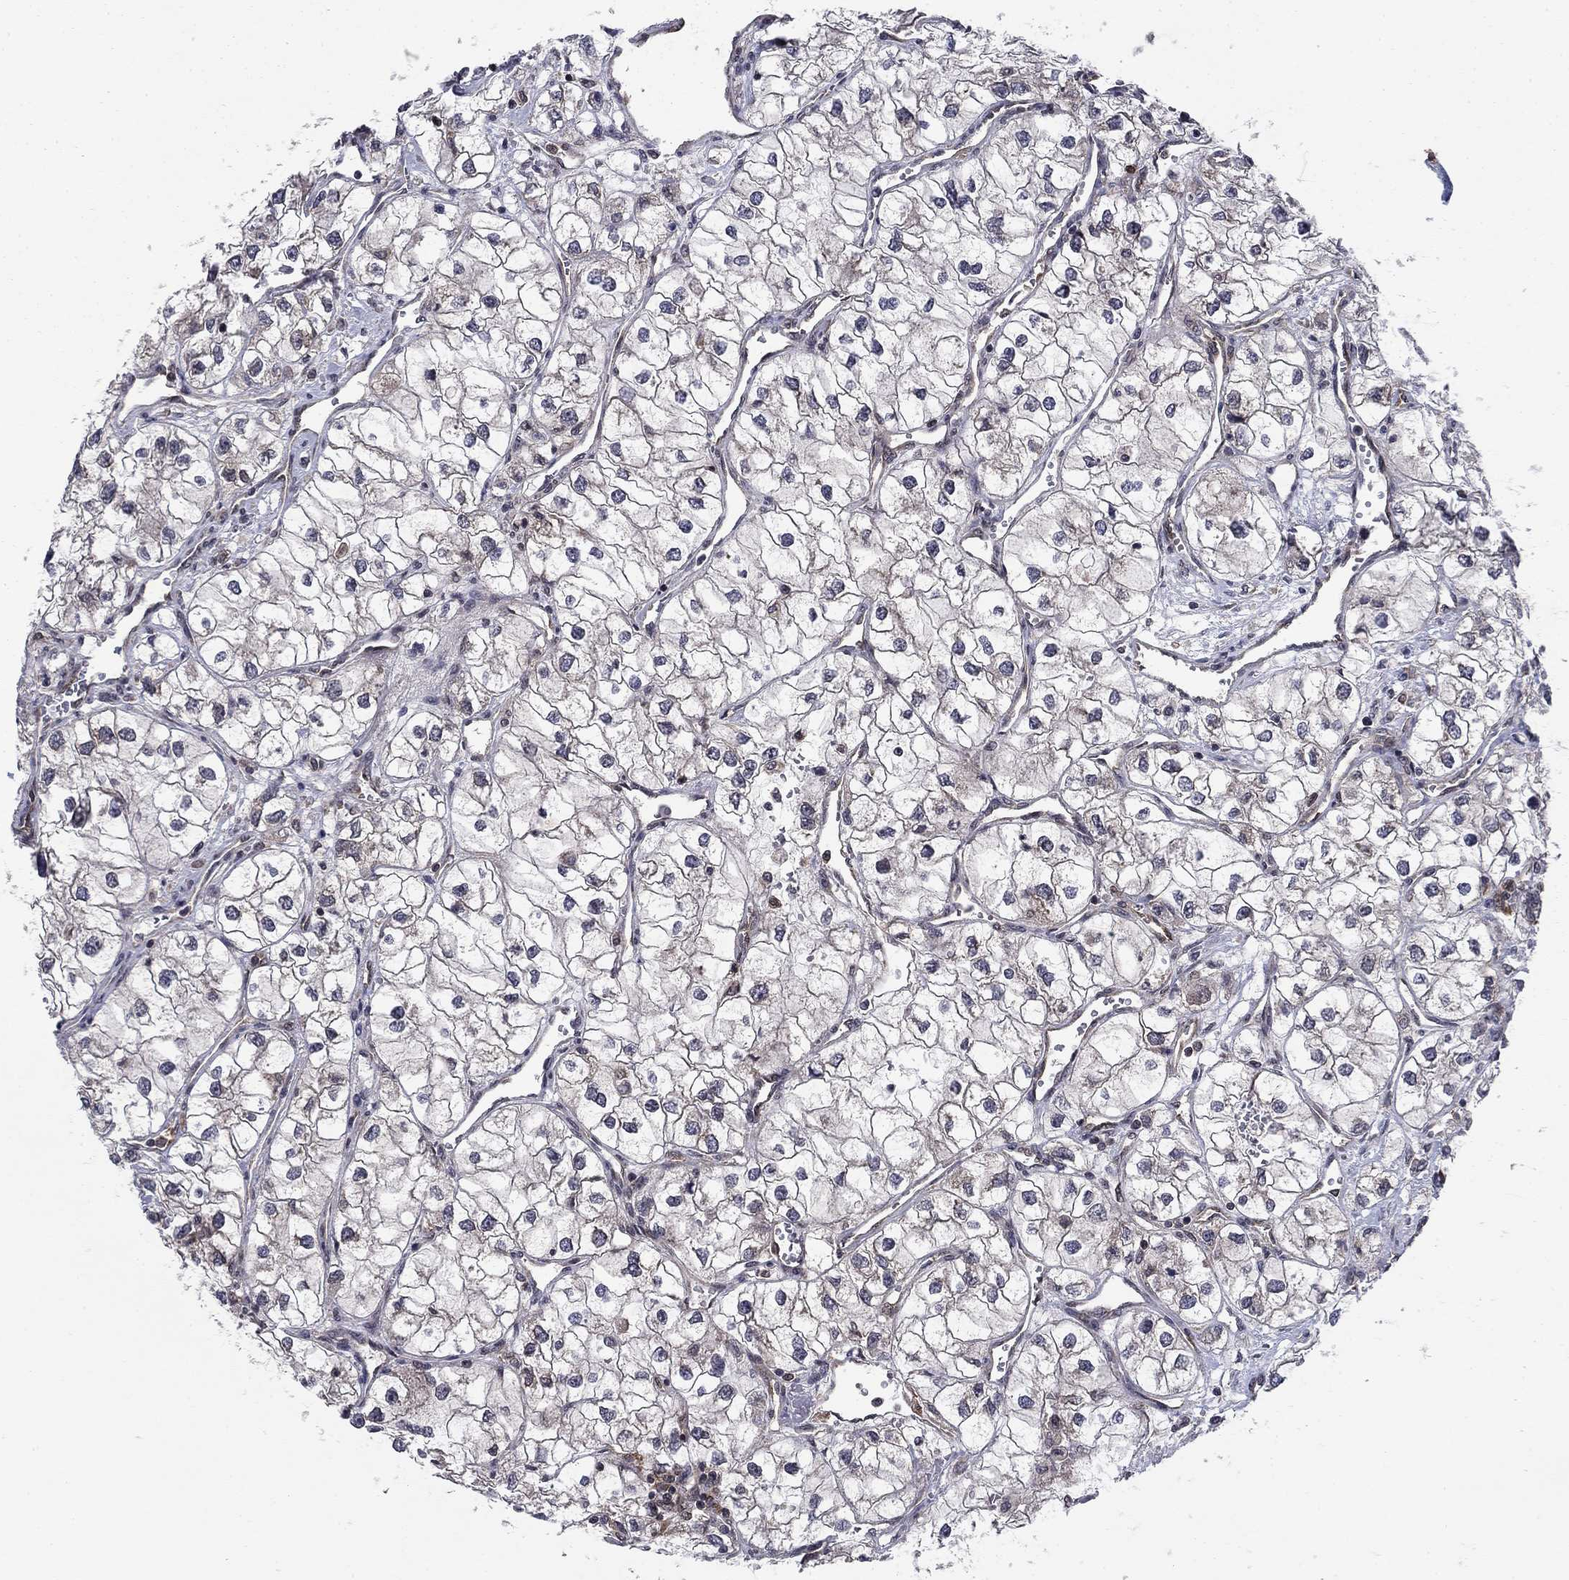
{"staining": {"intensity": "negative", "quantity": "none", "location": "none"}, "tissue": "renal cancer", "cell_type": "Tumor cells", "image_type": "cancer", "snomed": [{"axis": "morphology", "description": "Adenocarcinoma, NOS"}, {"axis": "topography", "description": "Kidney"}], "caption": "This photomicrograph is of adenocarcinoma (renal) stained with immunohistochemistry to label a protein in brown with the nuclei are counter-stained blue. There is no positivity in tumor cells.", "gene": "DNAJA1", "patient": {"sex": "male", "age": 59}}